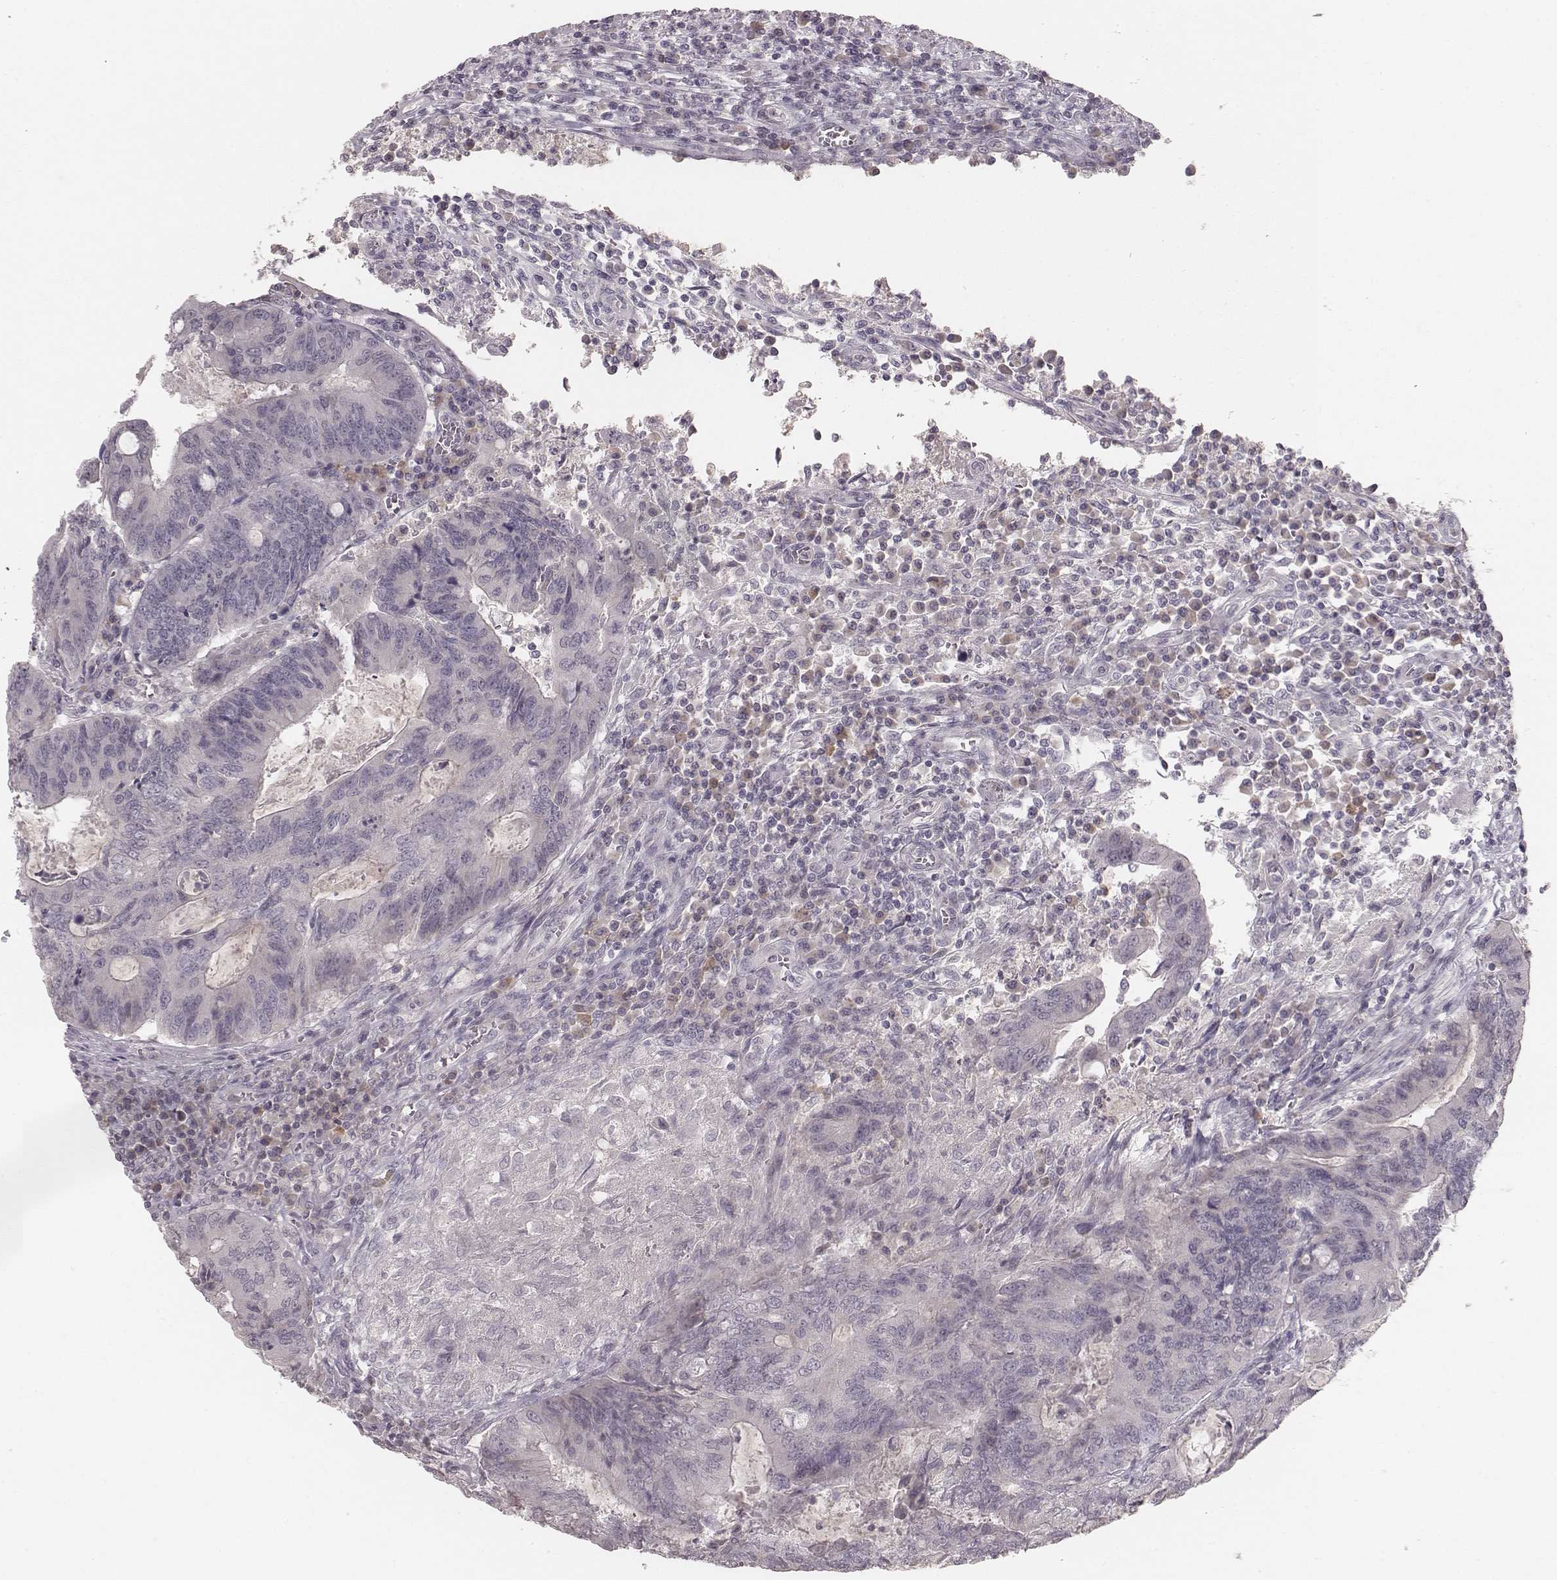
{"staining": {"intensity": "negative", "quantity": "none", "location": "none"}, "tissue": "colorectal cancer", "cell_type": "Tumor cells", "image_type": "cancer", "snomed": [{"axis": "morphology", "description": "Adenocarcinoma, NOS"}, {"axis": "topography", "description": "Colon"}], "caption": "High power microscopy micrograph of an immunohistochemistry (IHC) histopathology image of adenocarcinoma (colorectal), revealing no significant staining in tumor cells. (Immunohistochemistry, brightfield microscopy, high magnification).", "gene": "LY6K", "patient": {"sex": "male", "age": 67}}